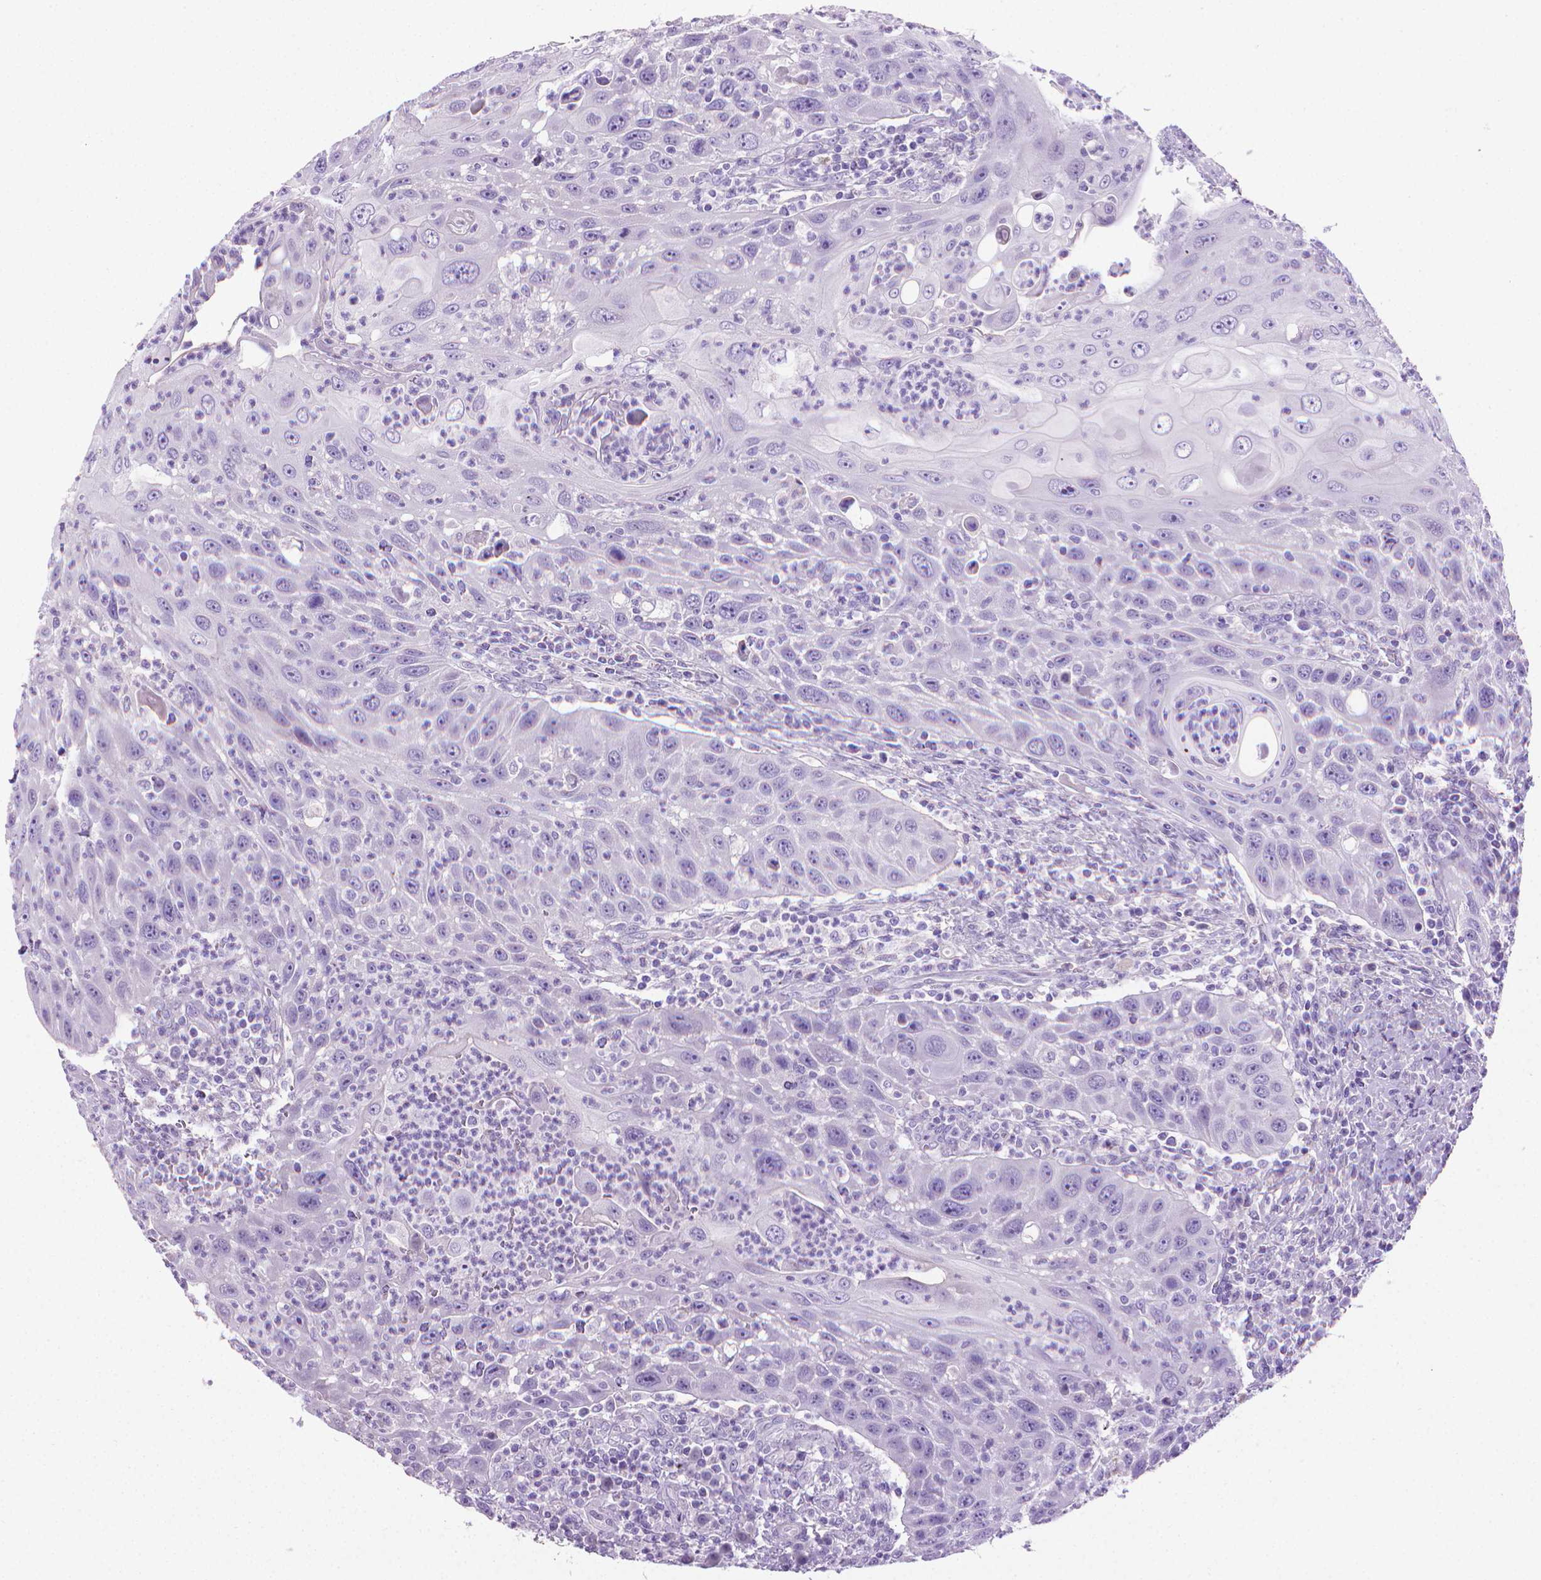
{"staining": {"intensity": "negative", "quantity": "none", "location": "none"}, "tissue": "head and neck cancer", "cell_type": "Tumor cells", "image_type": "cancer", "snomed": [{"axis": "morphology", "description": "Squamous cell carcinoma, NOS"}, {"axis": "topography", "description": "Head-Neck"}], "caption": "Head and neck squamous cell carcinoma was stained to show a protein in brown. There is no significant positivity in tumor cells. (DAB (3,3'-diaminobenzidine) immunohistochemistry (IHC) visualized using brightfield microscopy, high magnification).", "gene": "PNMA2", "patient": {"sex": "male", "age": 69}}